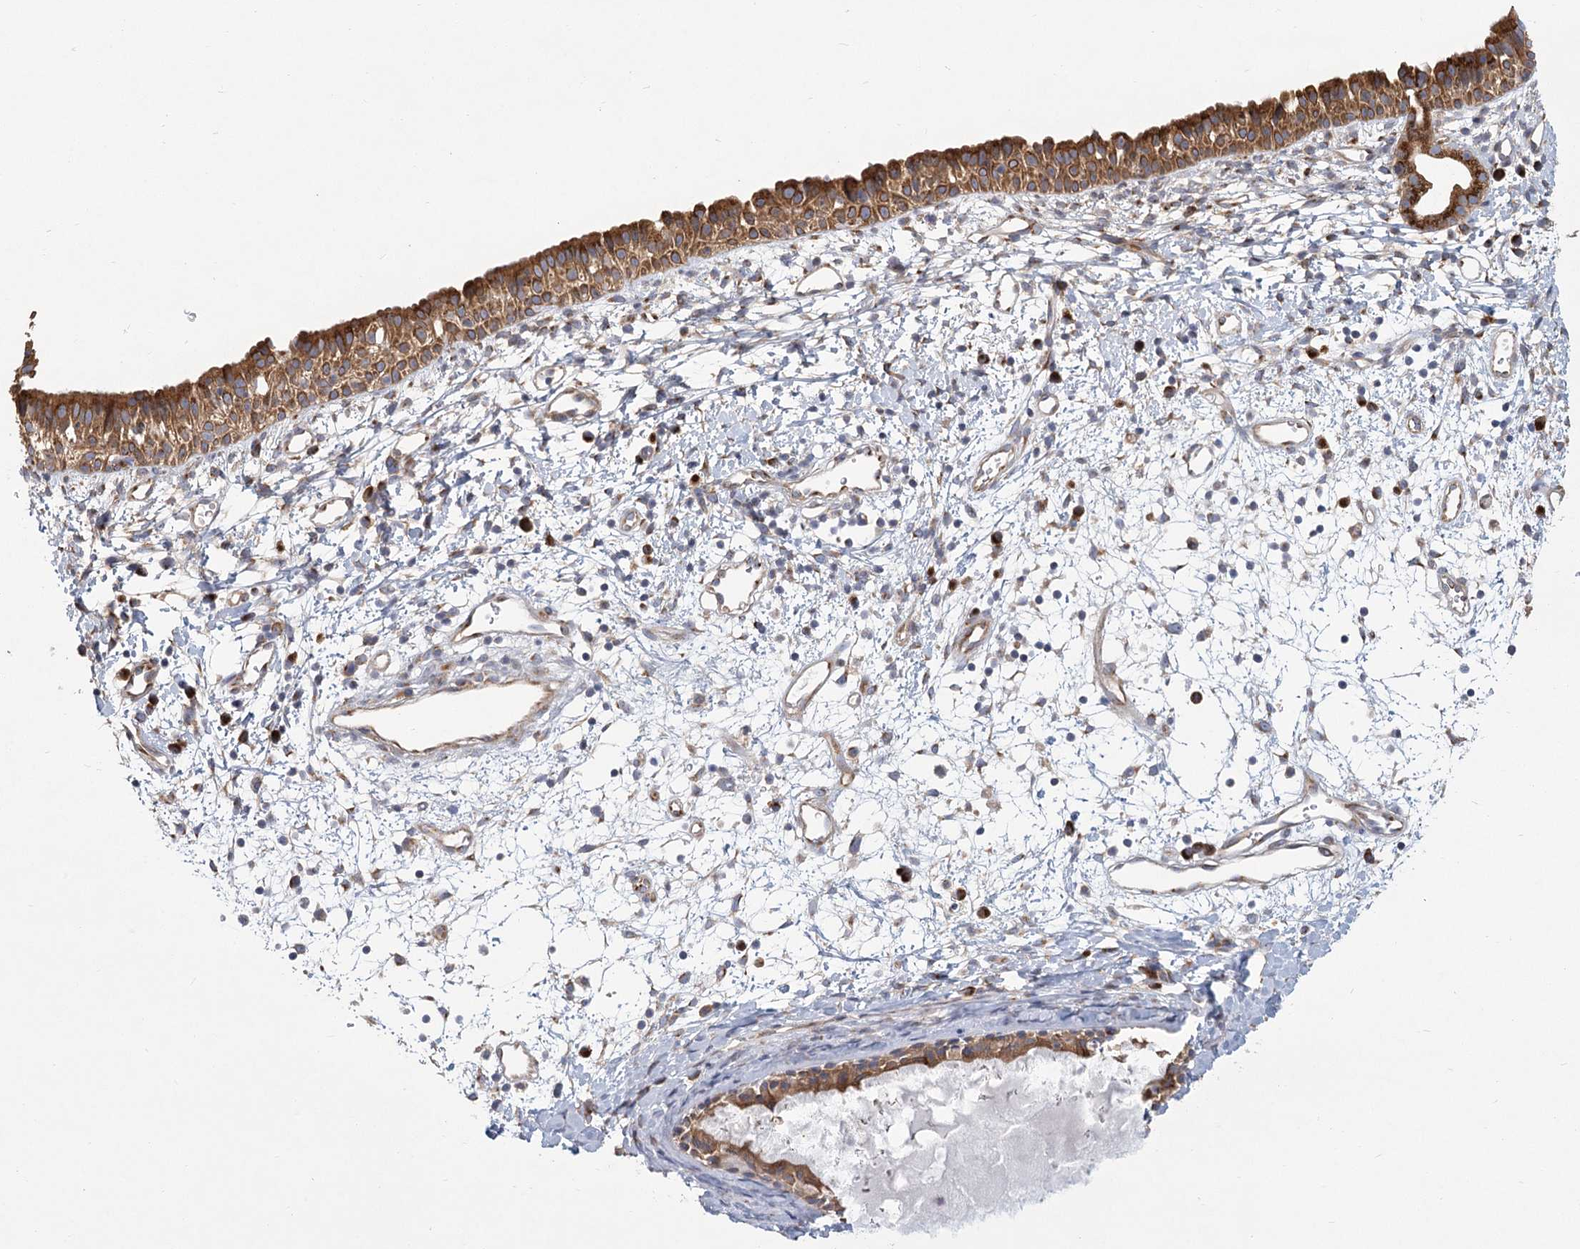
{"staining": {"intensity": "strong", "quantity": ">75%", "location": "cytoplasmic/membranous"}, "tissue": "nasopharynx", "cell_type": "Respiratory epithelial cells", "image_type": "normal", "snomed": [{"axis": "morphology", "description": "Normal tissue, NOS"}, {"axis": "topography", "description": "Nasopharynx"}], "caption": "This micrograph displays IHC staining of benign nasopharynx, with high strong cytoplasmic/membranous expression in about >75% of respiratory epithelial cells.", "gene": "CNTLN", "patient": {"sex": "male", "age": 22}}